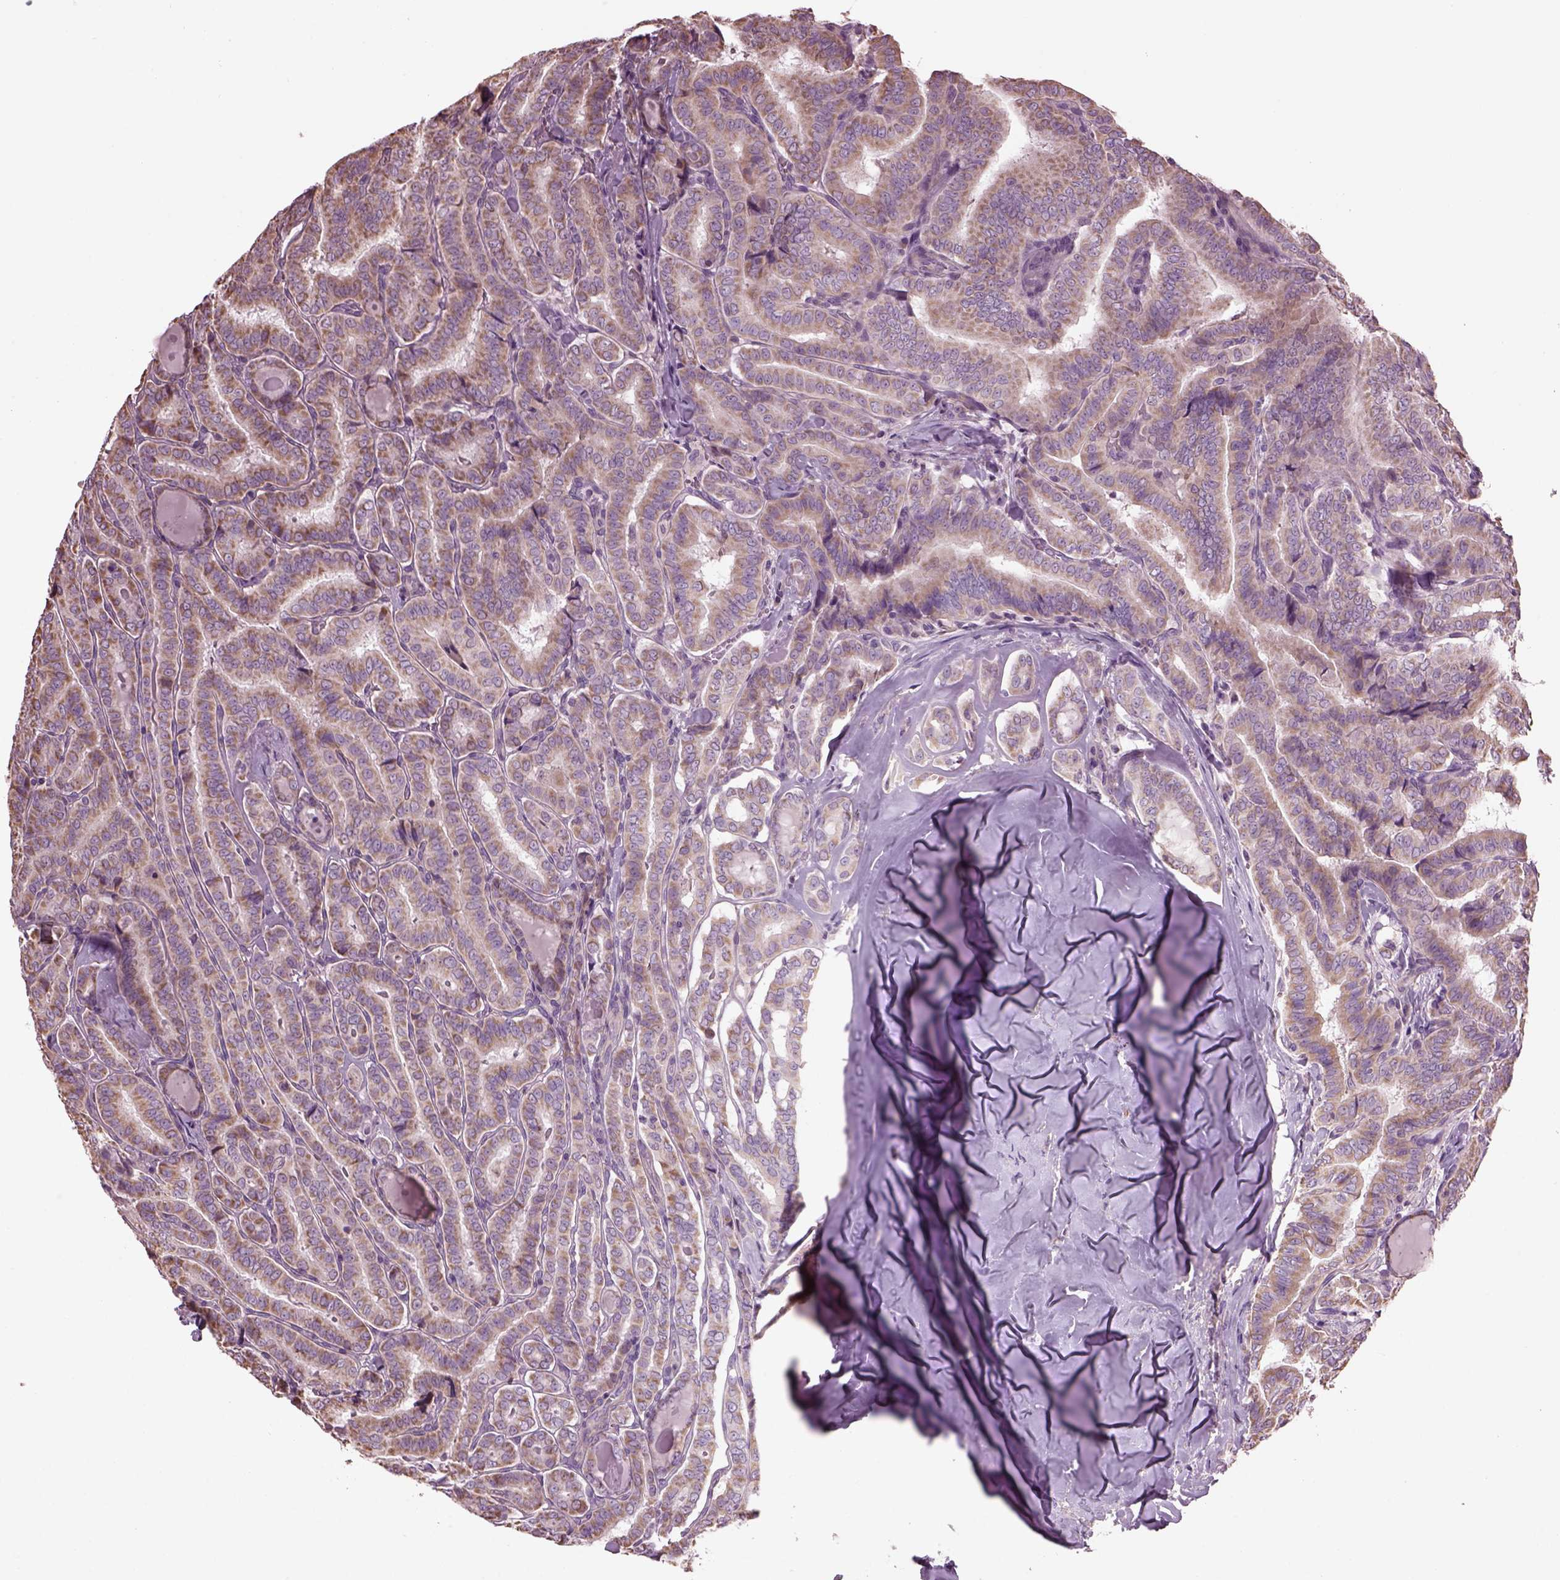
{"staining": {"intensity": "weak", "quantity": ">75%", "location": "cytoplasmic/membranous"}, "tissue": "thyroid cancer", "cell_type": "Tumor cells", "image_type": "cancer", "snomed": [{"axis": "morphology", "description": "Papillary adenocarcinoma, NOS"}, {"axis": "morphology", "description": "Papillary adenoma metastatic"}, {"axis": "topography", "description": "Thyroid gland"}], "caption": "High-magnification brightfield microscopy of thyroid papillary adenocarcinoma stained with DAB (3,3'-diaminobenzidine) (brown) and counterstained with hematoxylin (blue). tumor cells exhibit weak cytoplasmic/membranous staining is present in about>75% of cells.", "gene": "SPATA7", "patient": {"sex": "female", "age": 50}}